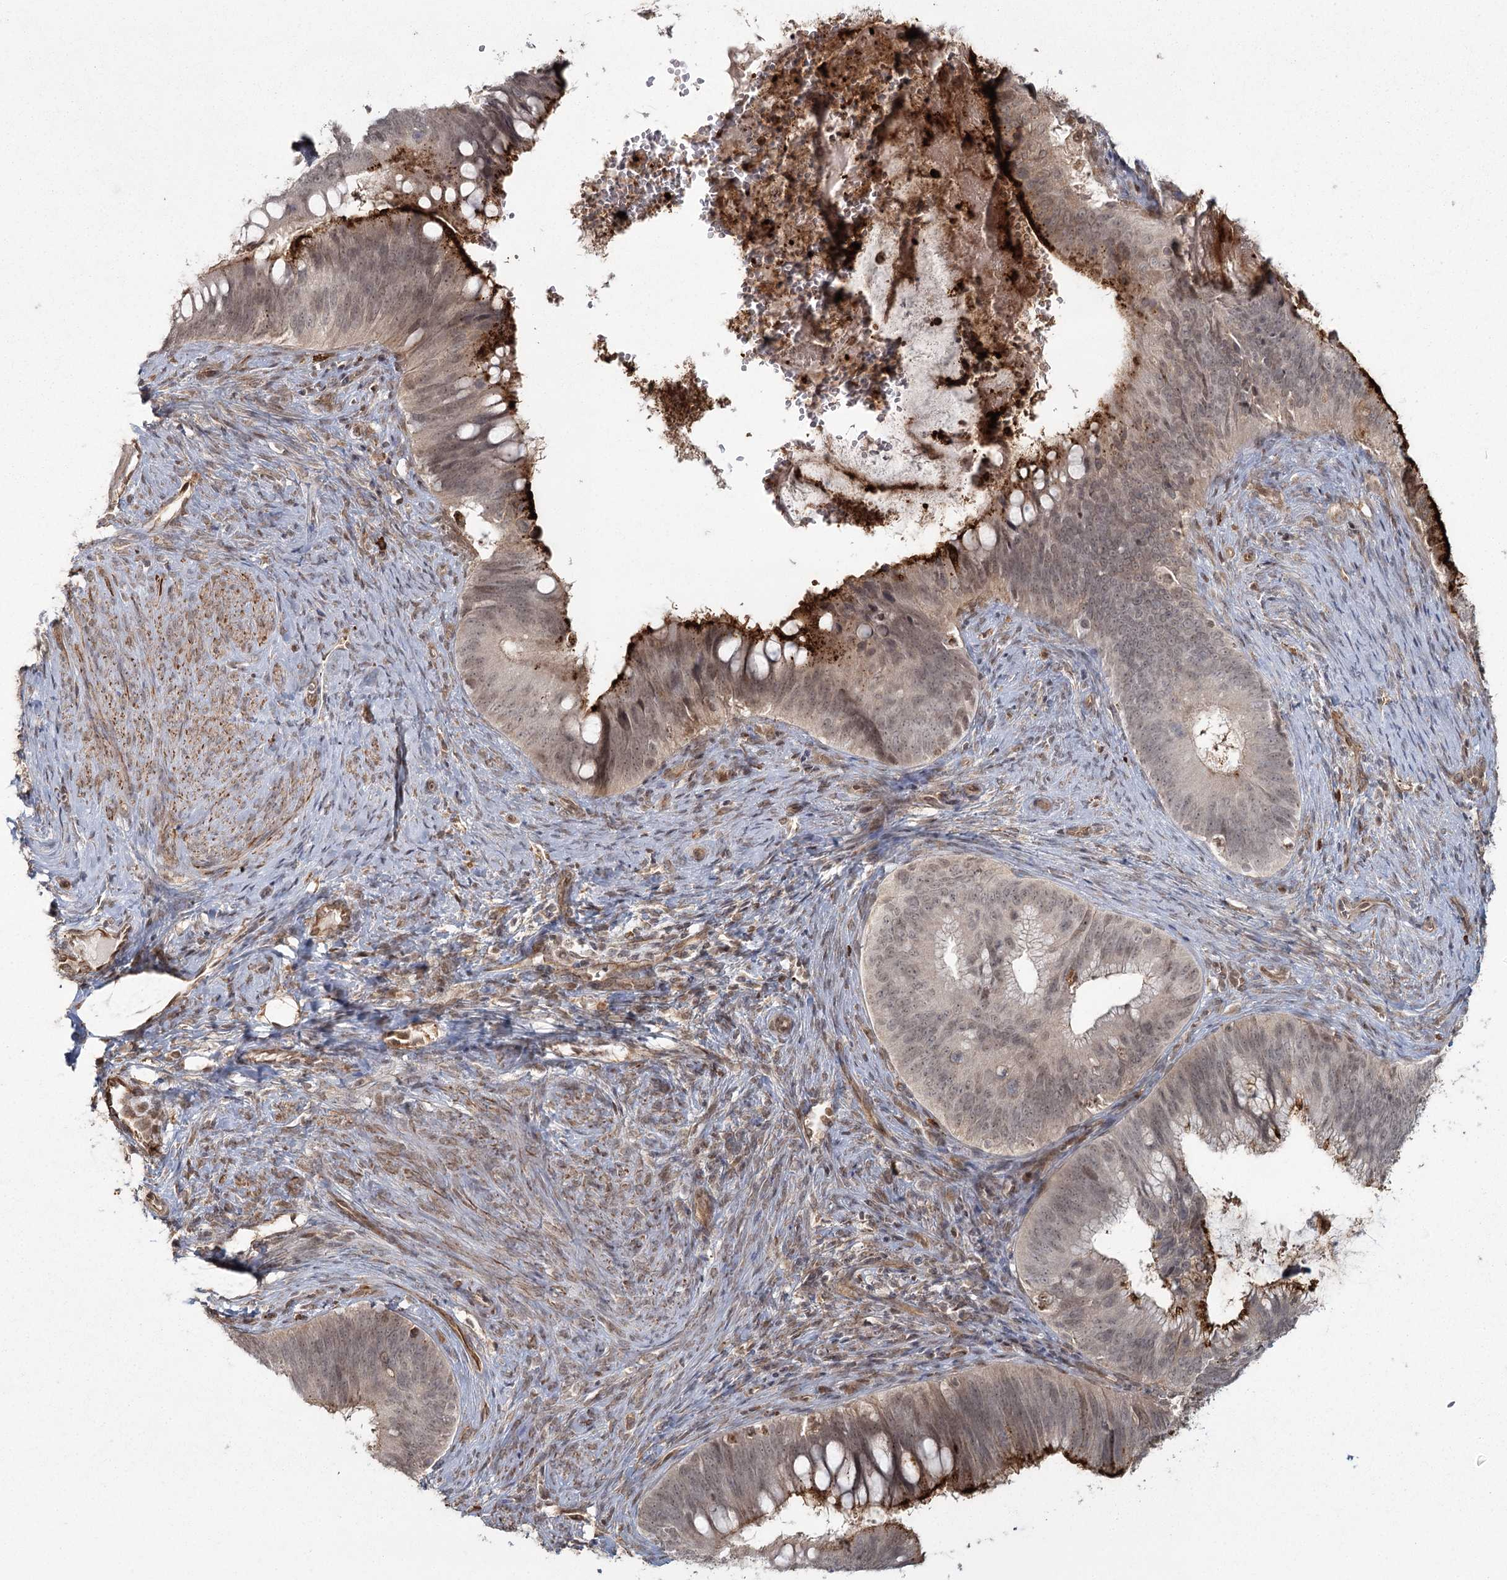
{"staining": {"intensity": "strong", "quantity": "25%-75%", "location": "cytoplasmic/membranous"}, "tissue": "cervical cancer", "cell_type": "Tumor cells", "image_type": "cancer", "snomed": [{"axis": "morphology", "description": "Adenocarcinoma, NOS"}, {"axis": "topography", "description": "Cervix"}], "caption": "Cervical adenocarcinoma tissue shows strong cytoplasmic/membranous positivity in about 25%-75% of tumor cells", "gene": "AP2M1", "patient": {"sex": "female", "age": 42}}